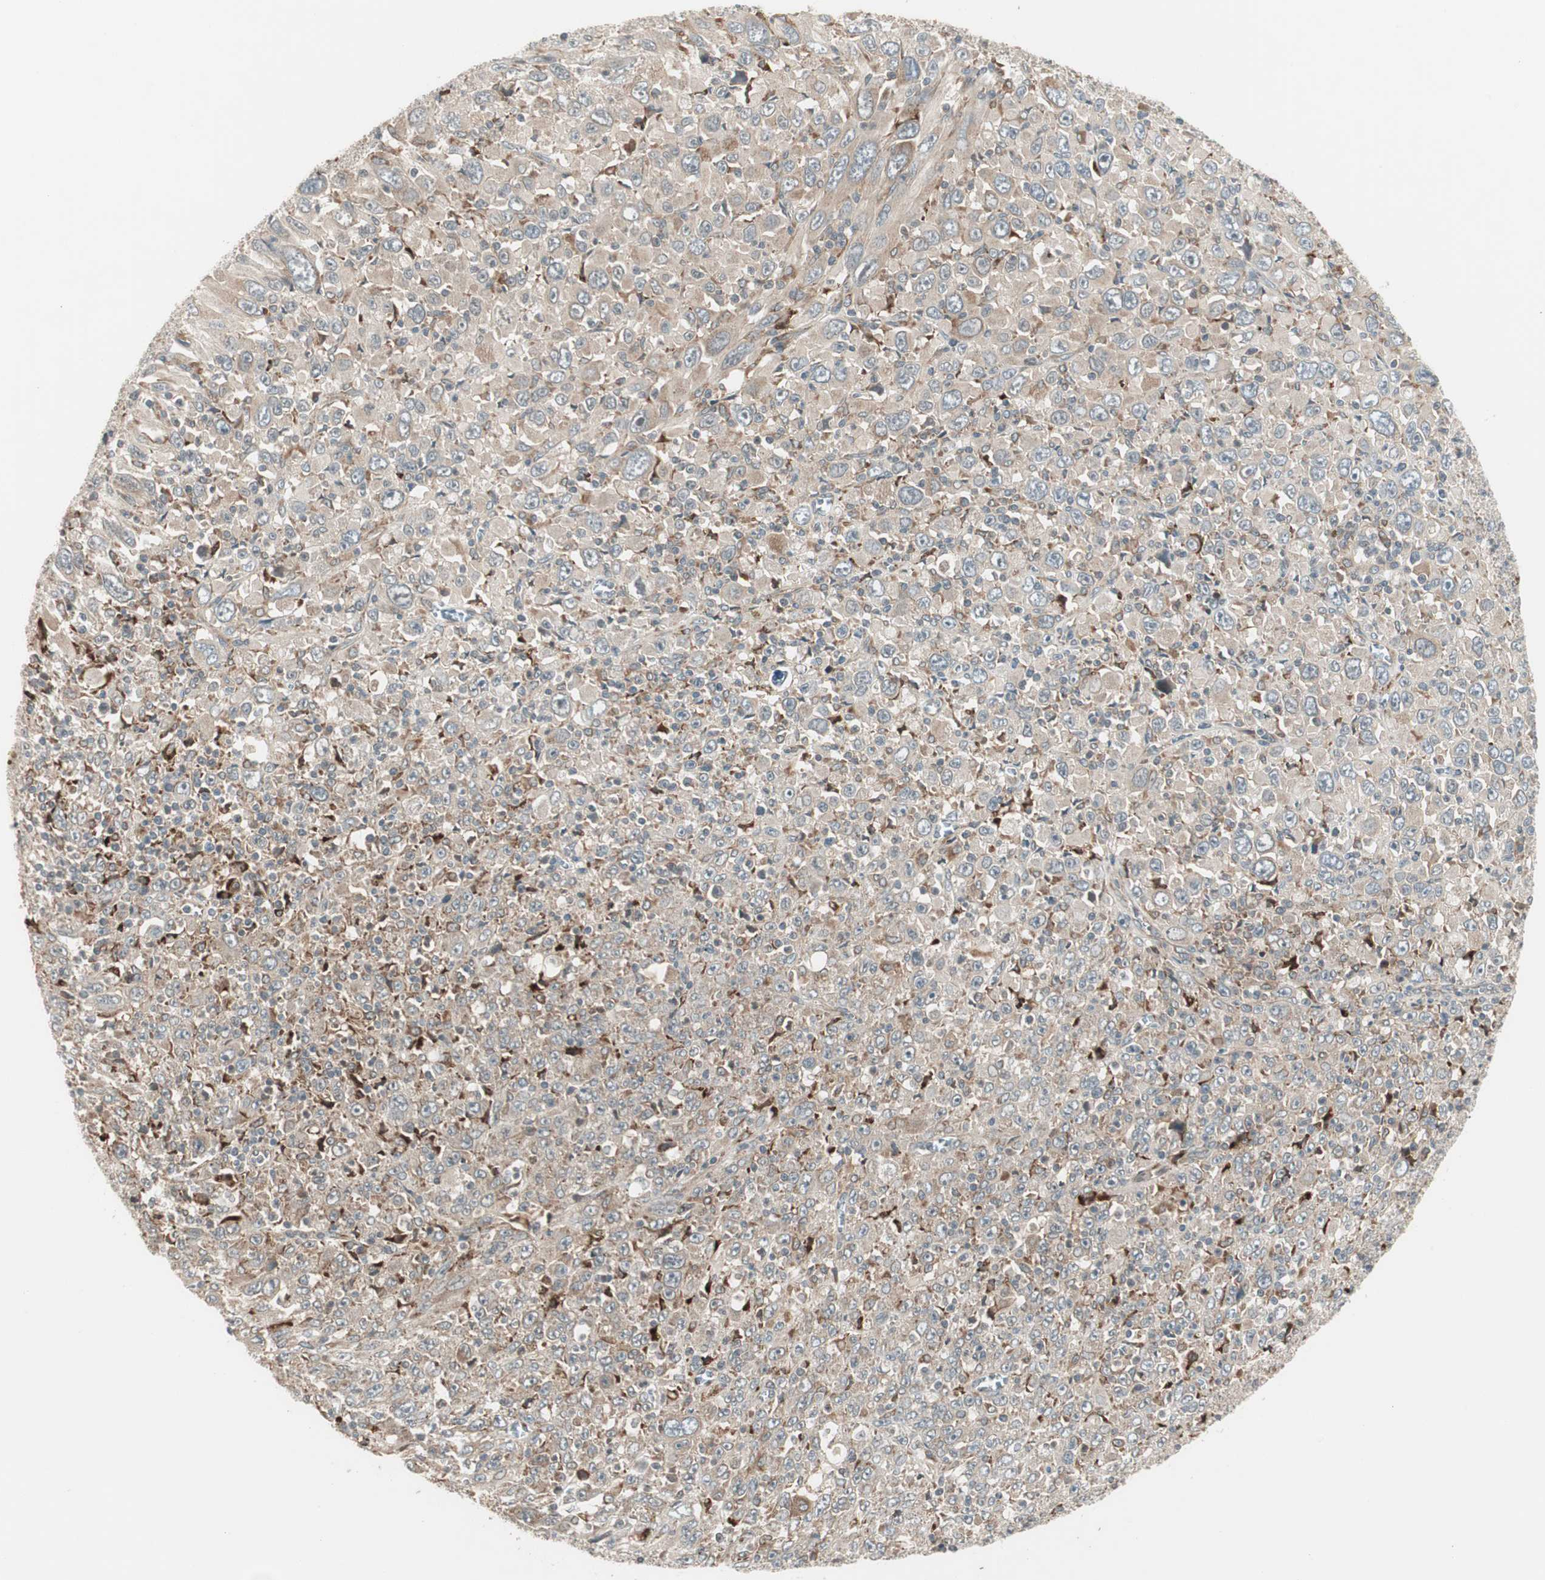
{"staining": {"intensity": "weak", "quantity": ">75%", "location": "cytoplasmic/membranous"}, "tissue": "melanoma", "cell_type": "Tumor cells", "image_type": "cancer", "snomed": [{"axis": "morphology", "description": "Malignant melanoma, Metastatic site"}, {"axis": "topography", "description": "Skin"}], "caption": "Approximately >75% of tumor cells in malignant melanoma (metastatic site) display weak cytoplasmic/membranous protein expression as visualized by brown immunohistochemical staining.", "gene": "SFRP1", "patient": {"sex": "female", "age": 56}}